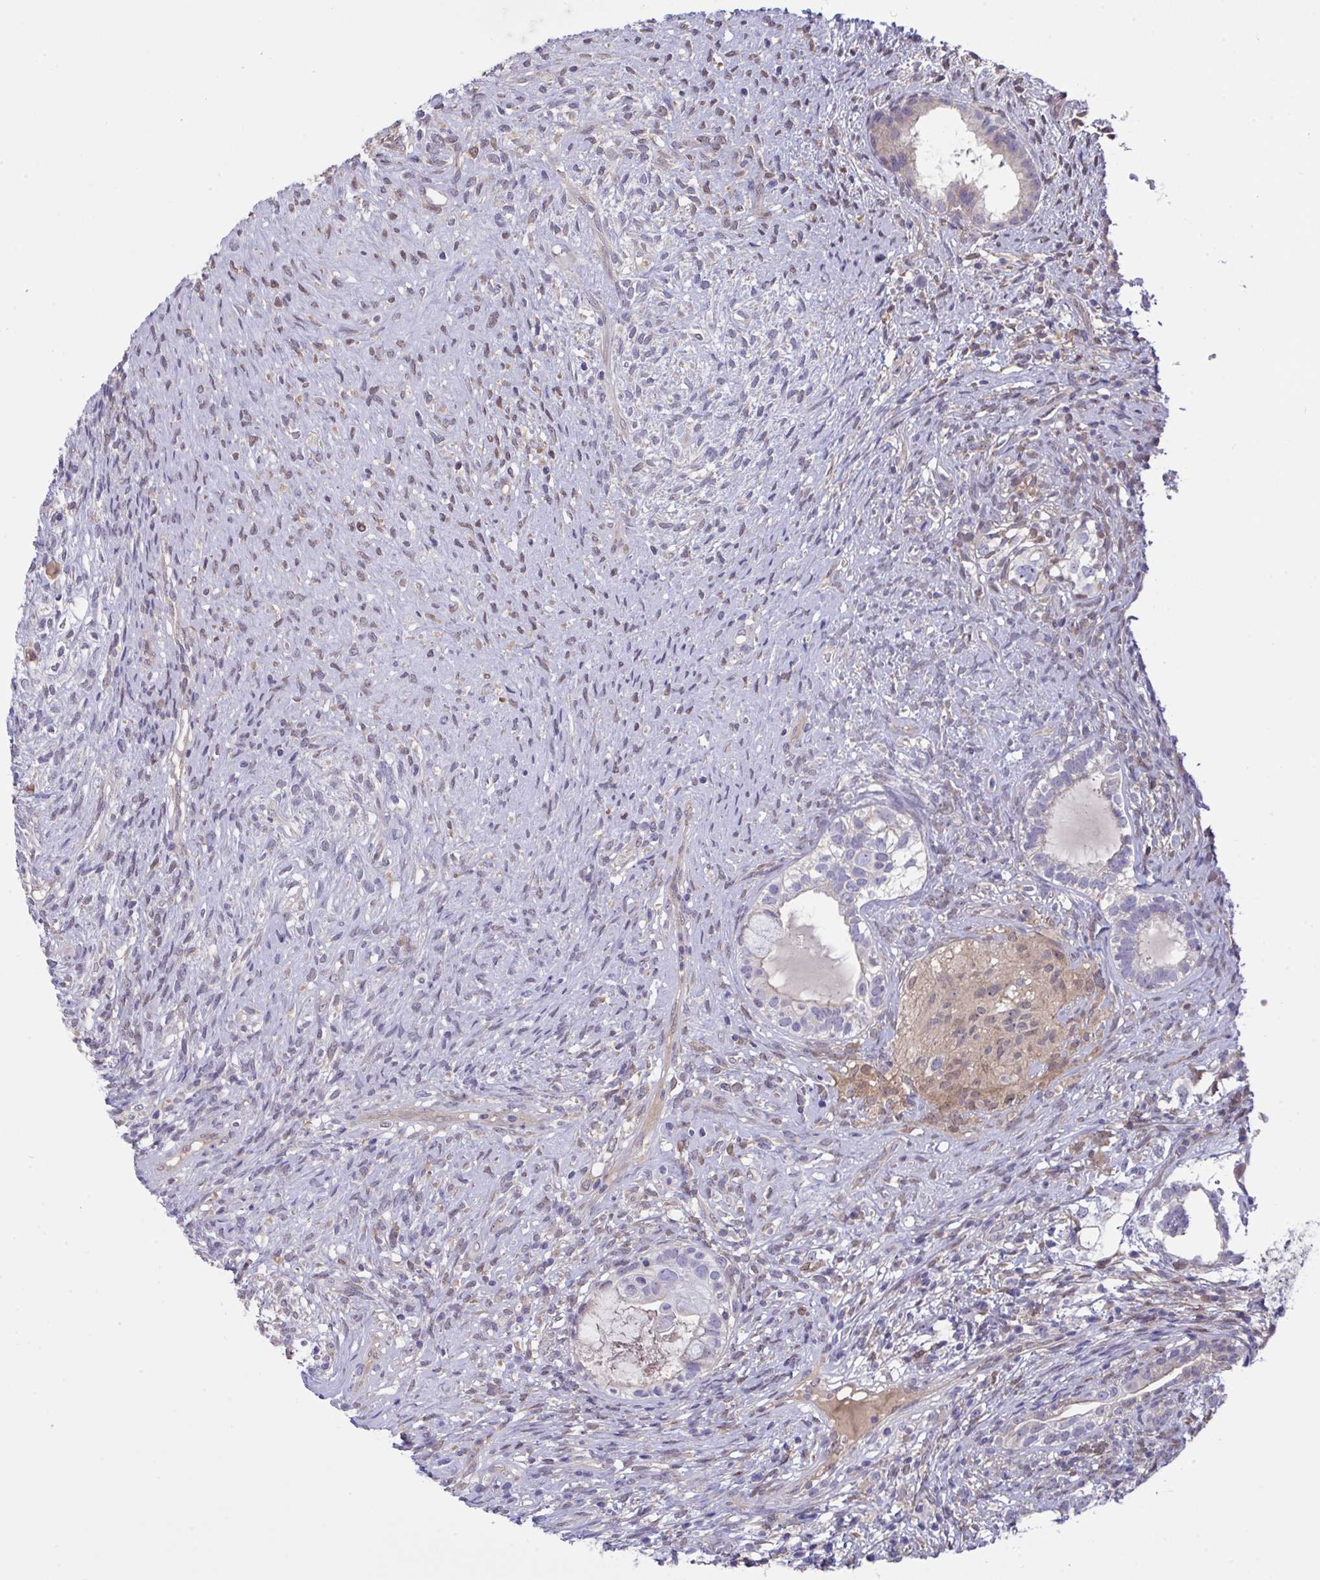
{"staining": {"intensity": "weak", "quantity": "<25%", "location": "cytoplasmic/membranous"}, "tissue": "testis cancer", "cell_type": "Tumor cells", "image_type": "cancer", "snomed": [{"axis": "morphology", "description": "Seminoma, NOS"}, {"axis": "morphology", "description": "Carcinoma, Embryonal, NOS"}, {"axis": "topography", "description": "Testis"}], "caption": "Tumor cells are negative for brown protein staining in testis cancer (embryonal carcinoma).", "gene": "L3HYPDH", "patient": {"sex": "male", "age": 41}}